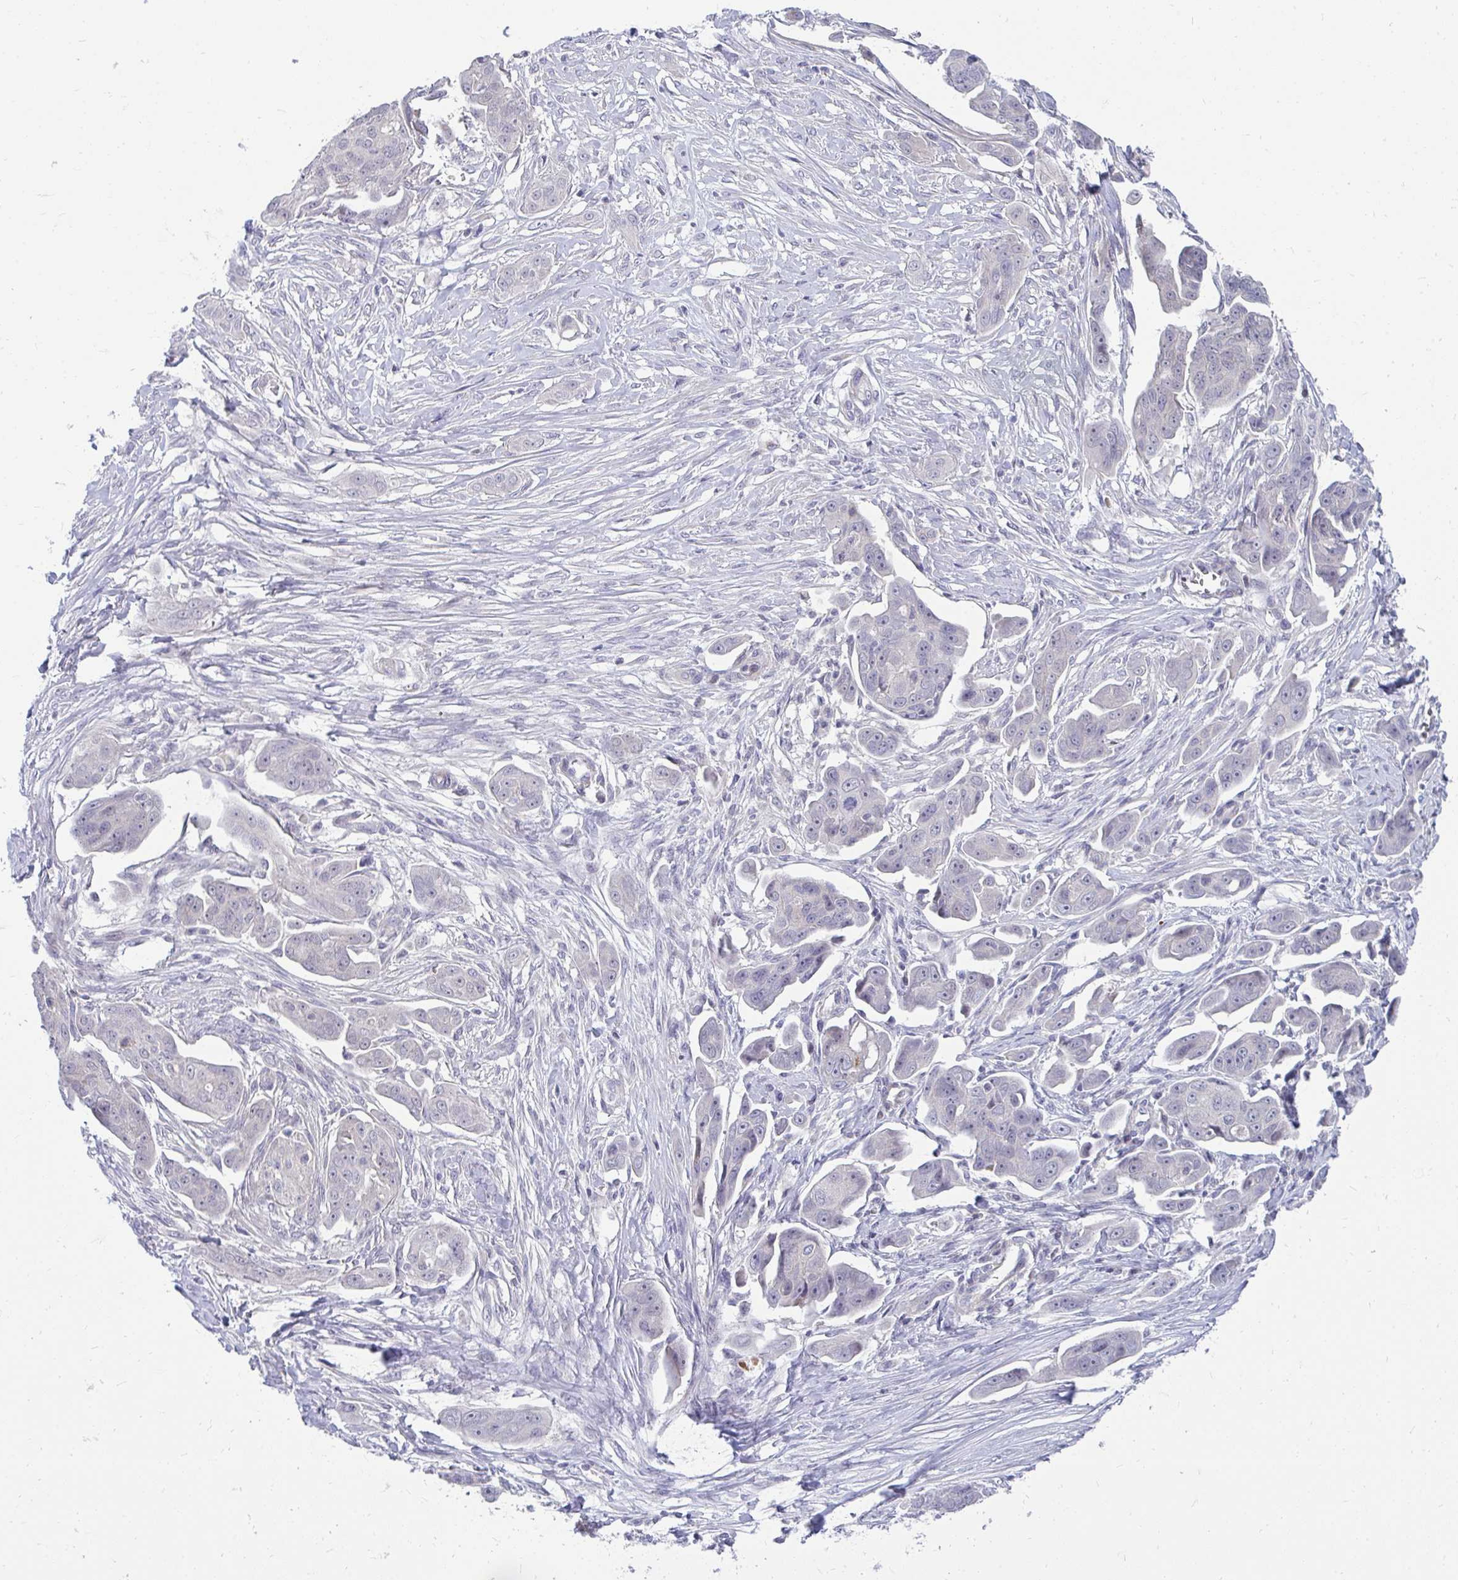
{"staining": {"intensity": "negative", "quantity": "none", "location": "none"}, "tissue": "ovarian cancer", "cell_type": "Tumor cells", "image_type": "cancer", "snomed": [{"axis": "morphology", "description": "Carcinoma, endometroid"}, {"axis": "topography", "description": "Ovary"}], "caption": "A micrograph of ovarian cancer (endometroid carcinoma) stained for a protein reveals no brown staining in tumor cells.", "gene": "MROH8", "patient": {"sex": "female", "age": 70}}